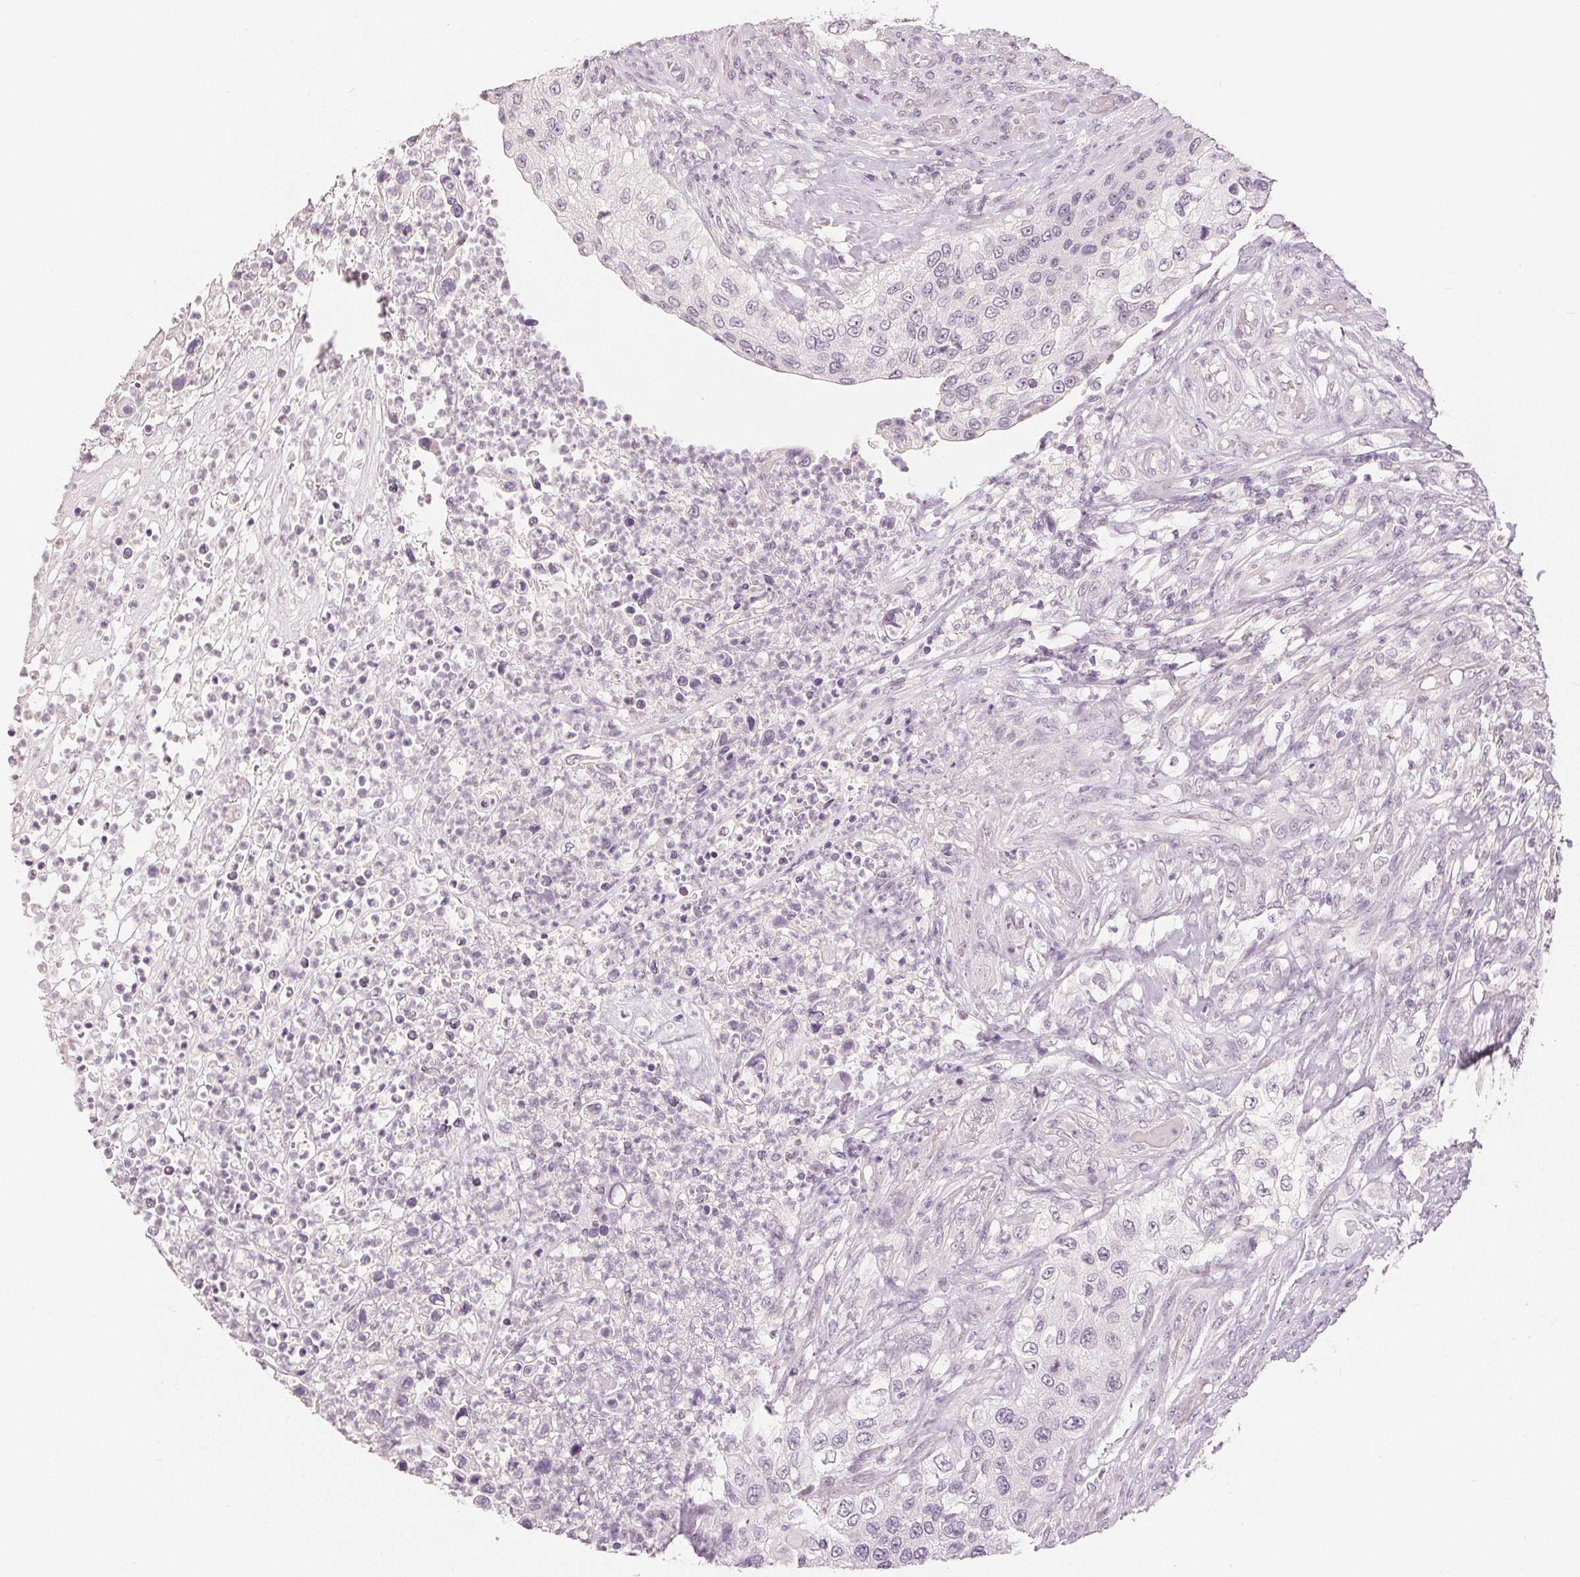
{"staining": {"intensity": "negative", "quantity": "none", "location": "none"}, "tissue": "urothelial cancer", "cell_type": "Tumor cells", "image_type": "cancer", "snomed": [{"axis": "morphology", "description": "Urothelial carcinoma, High grade"}, {"axis": "topography", "description": "Urinary bladder"}], "caption": "A histopathology image of human urothelial cancer is negative for staining in tumor cells.", "gene": "SLC27A5", "patient": {"sex": "female", "age": 60}}